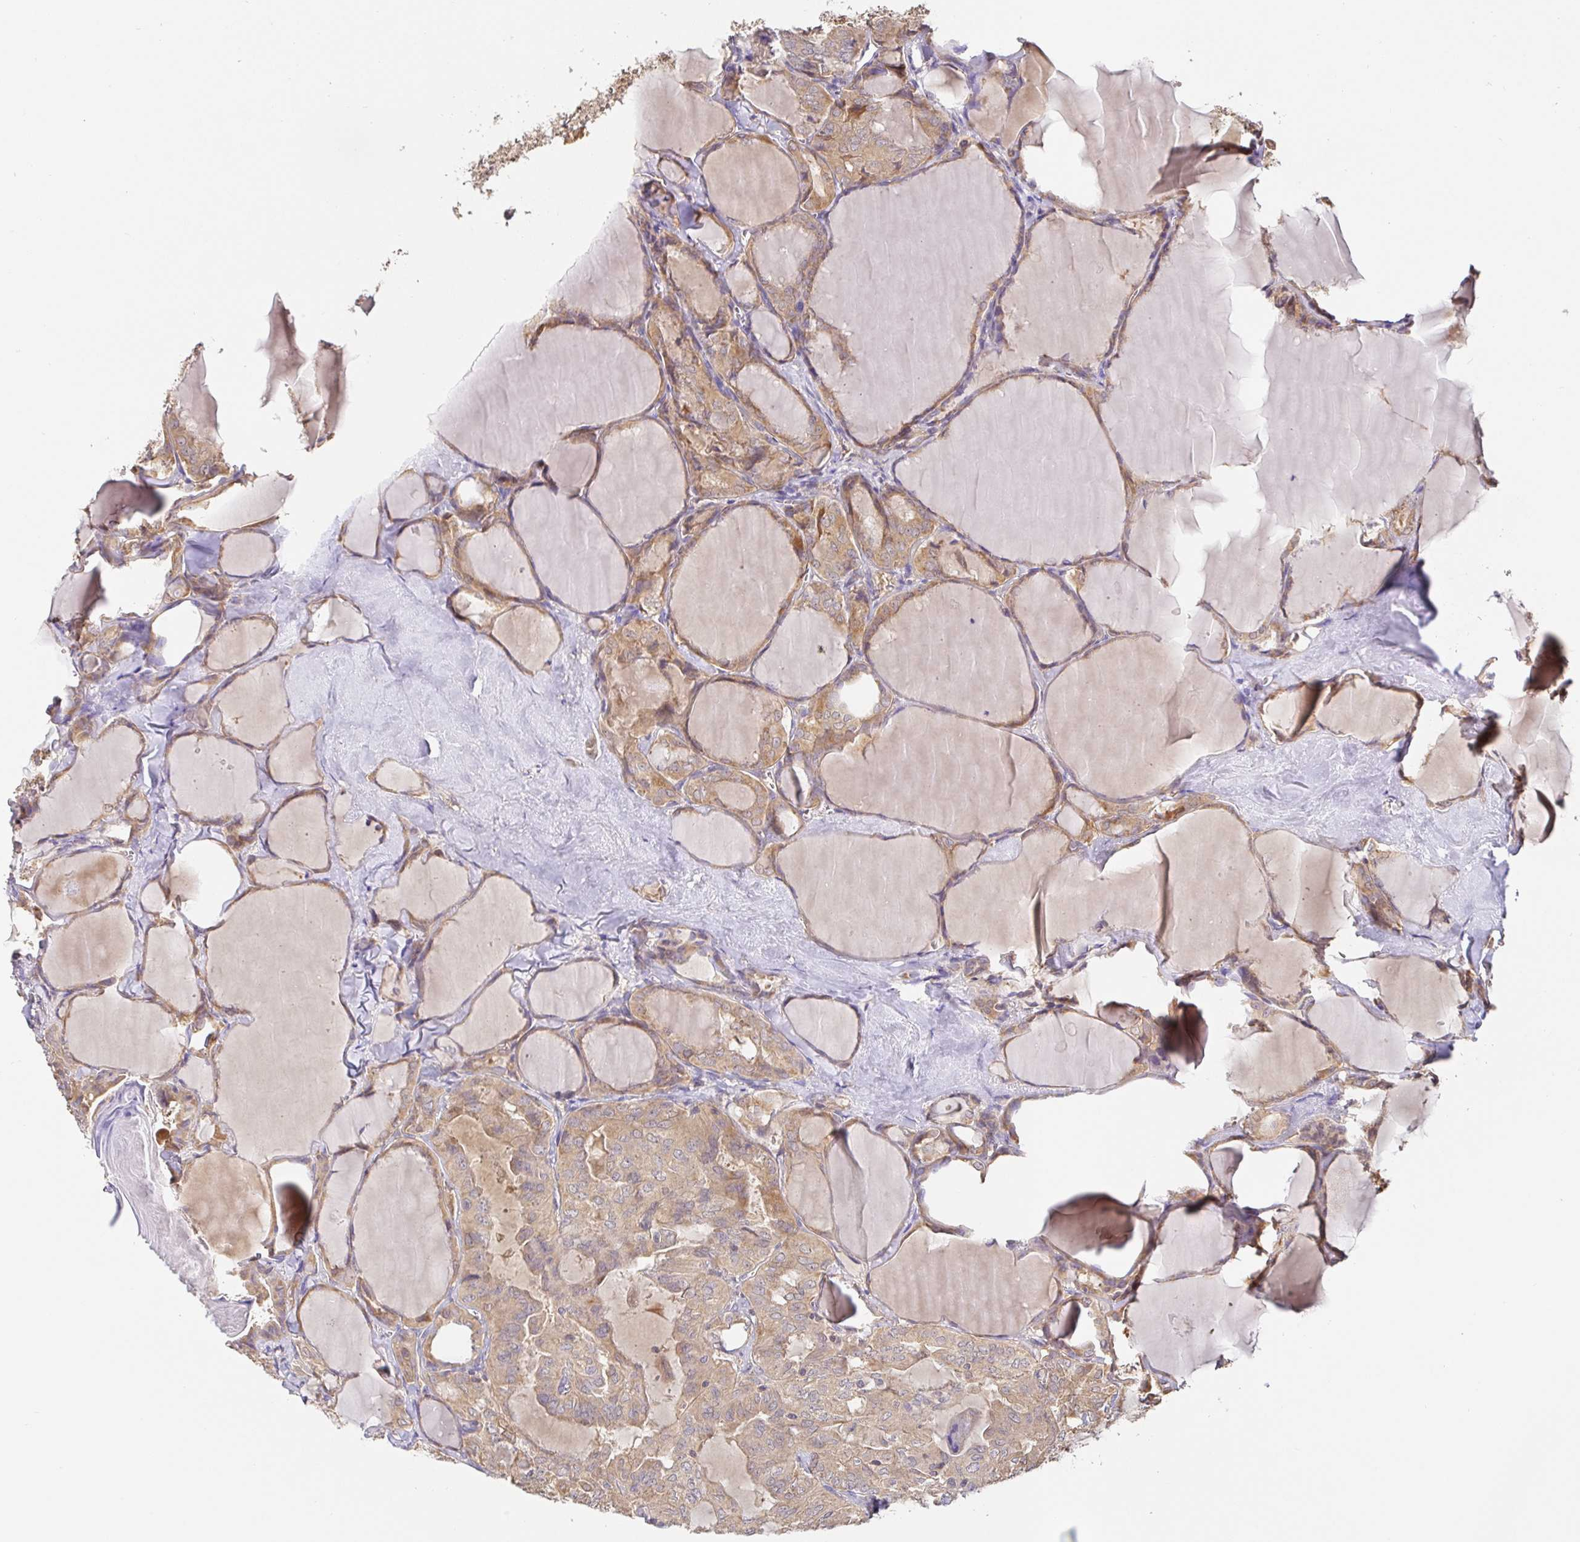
{"staining": {"intensity": "moderate", "quantity": "25%-75%", "location": "cytoplasmic/membranous"}, "tissue": "thyroid cancer", "cell_type": "Tumor cells", "image_type": "cancer", "snomed": [{"axis": "morphology", "description": "Papillary adenocarcinoma, NOS"}, {"axis": "topography", "description": "Thyroid gland"}], "caption": "Papillary adenocarcinoma (thyroid) stained with a brown dye shows moderate cytoplasmic/membranous positive positivity in about 25%-75% of tumor cells.", "gene": "HAGH", "patient": {"sex": "male", "age": 30}}